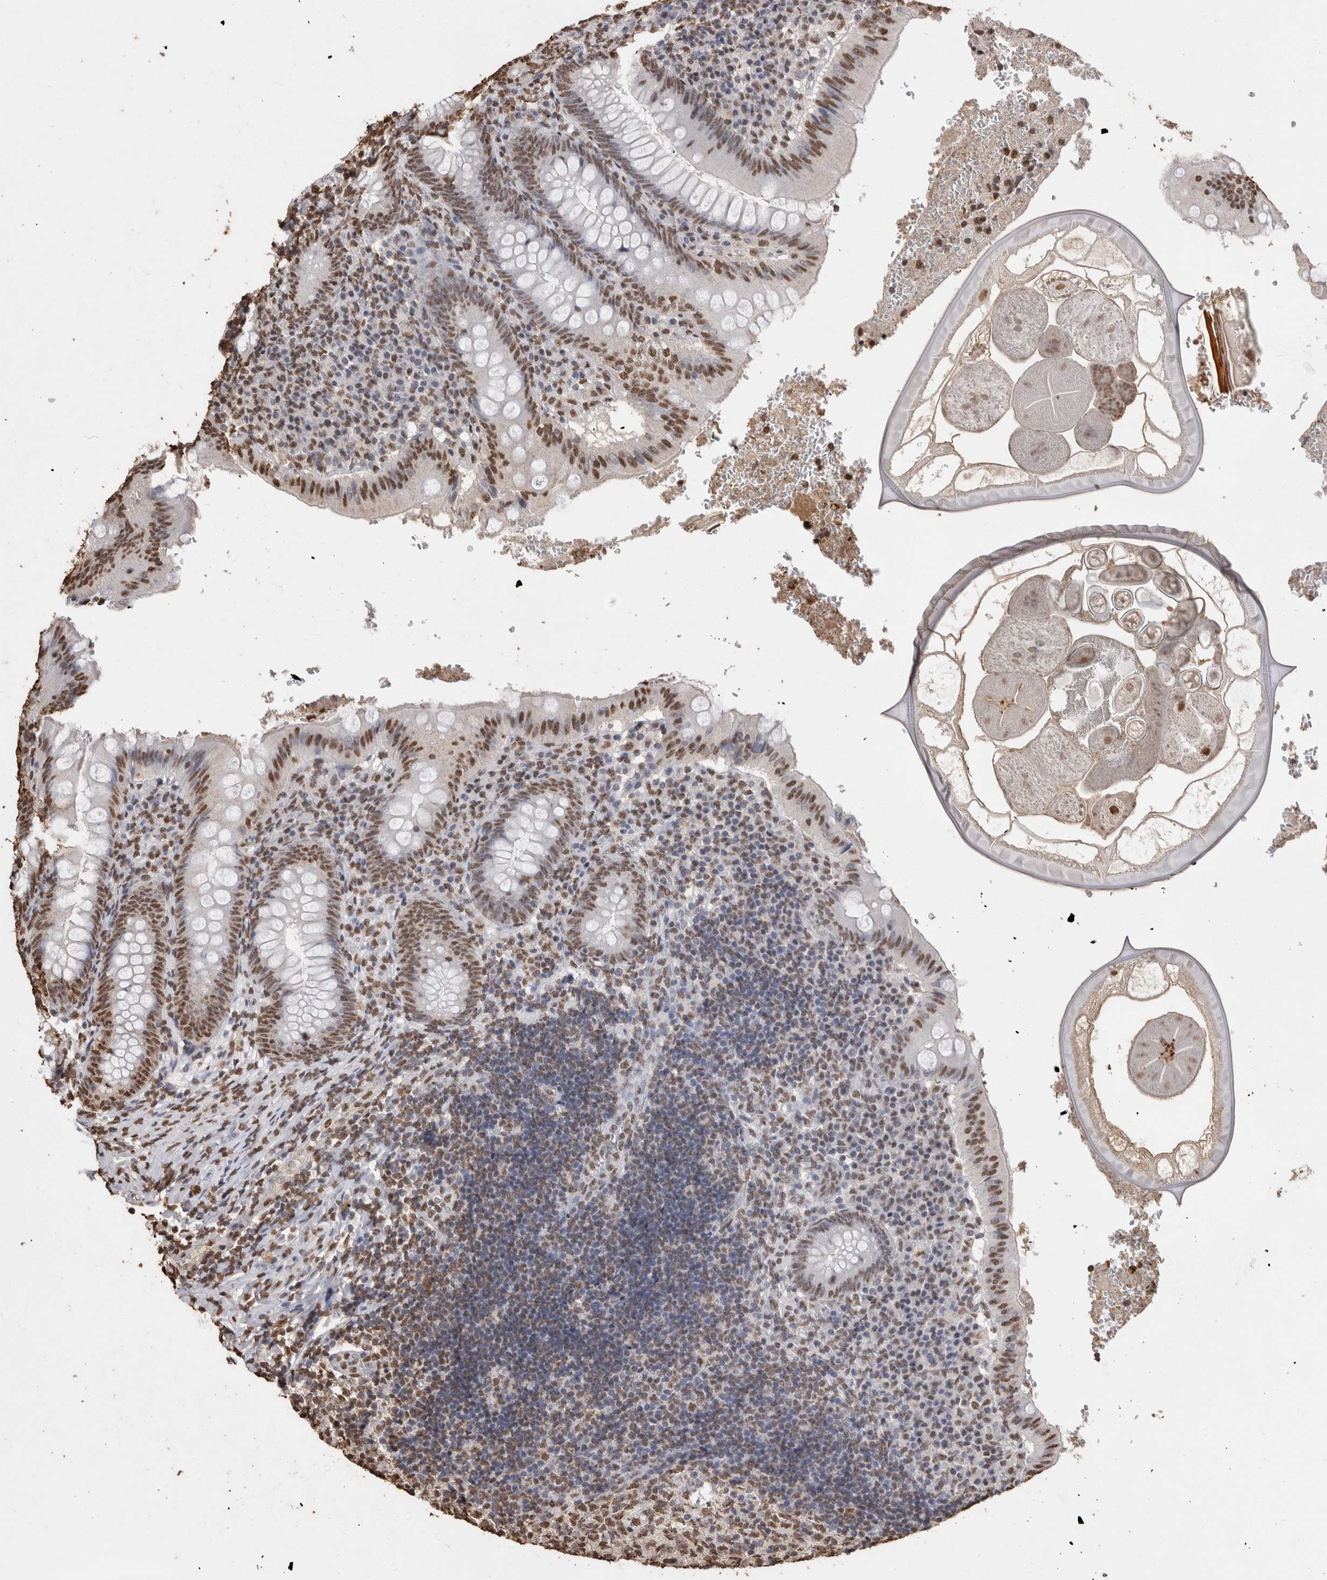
{"staining": {"intensity": "moderate", "quantity": ">75%", "location": "nuclear"}, "tissue": "appendix", "cell_type": "Glandular cells", "image_type": "normal", "snomed": [{"axis": "morphology", "description": "Normal tissue, NOS"}, {"axis": "topography", "description": "Appendix"}], "caption": "The immunohistochemical stain highlights moderate nuclear positivity in glandular cells of unremarkable appendix. The staining was performed using DAB, with brown indicating positive protein expression. Nuclei are stained blue with hematoxylin.", "gene": "NTHL1", "patient": {"sex": "male", "age": 8}}